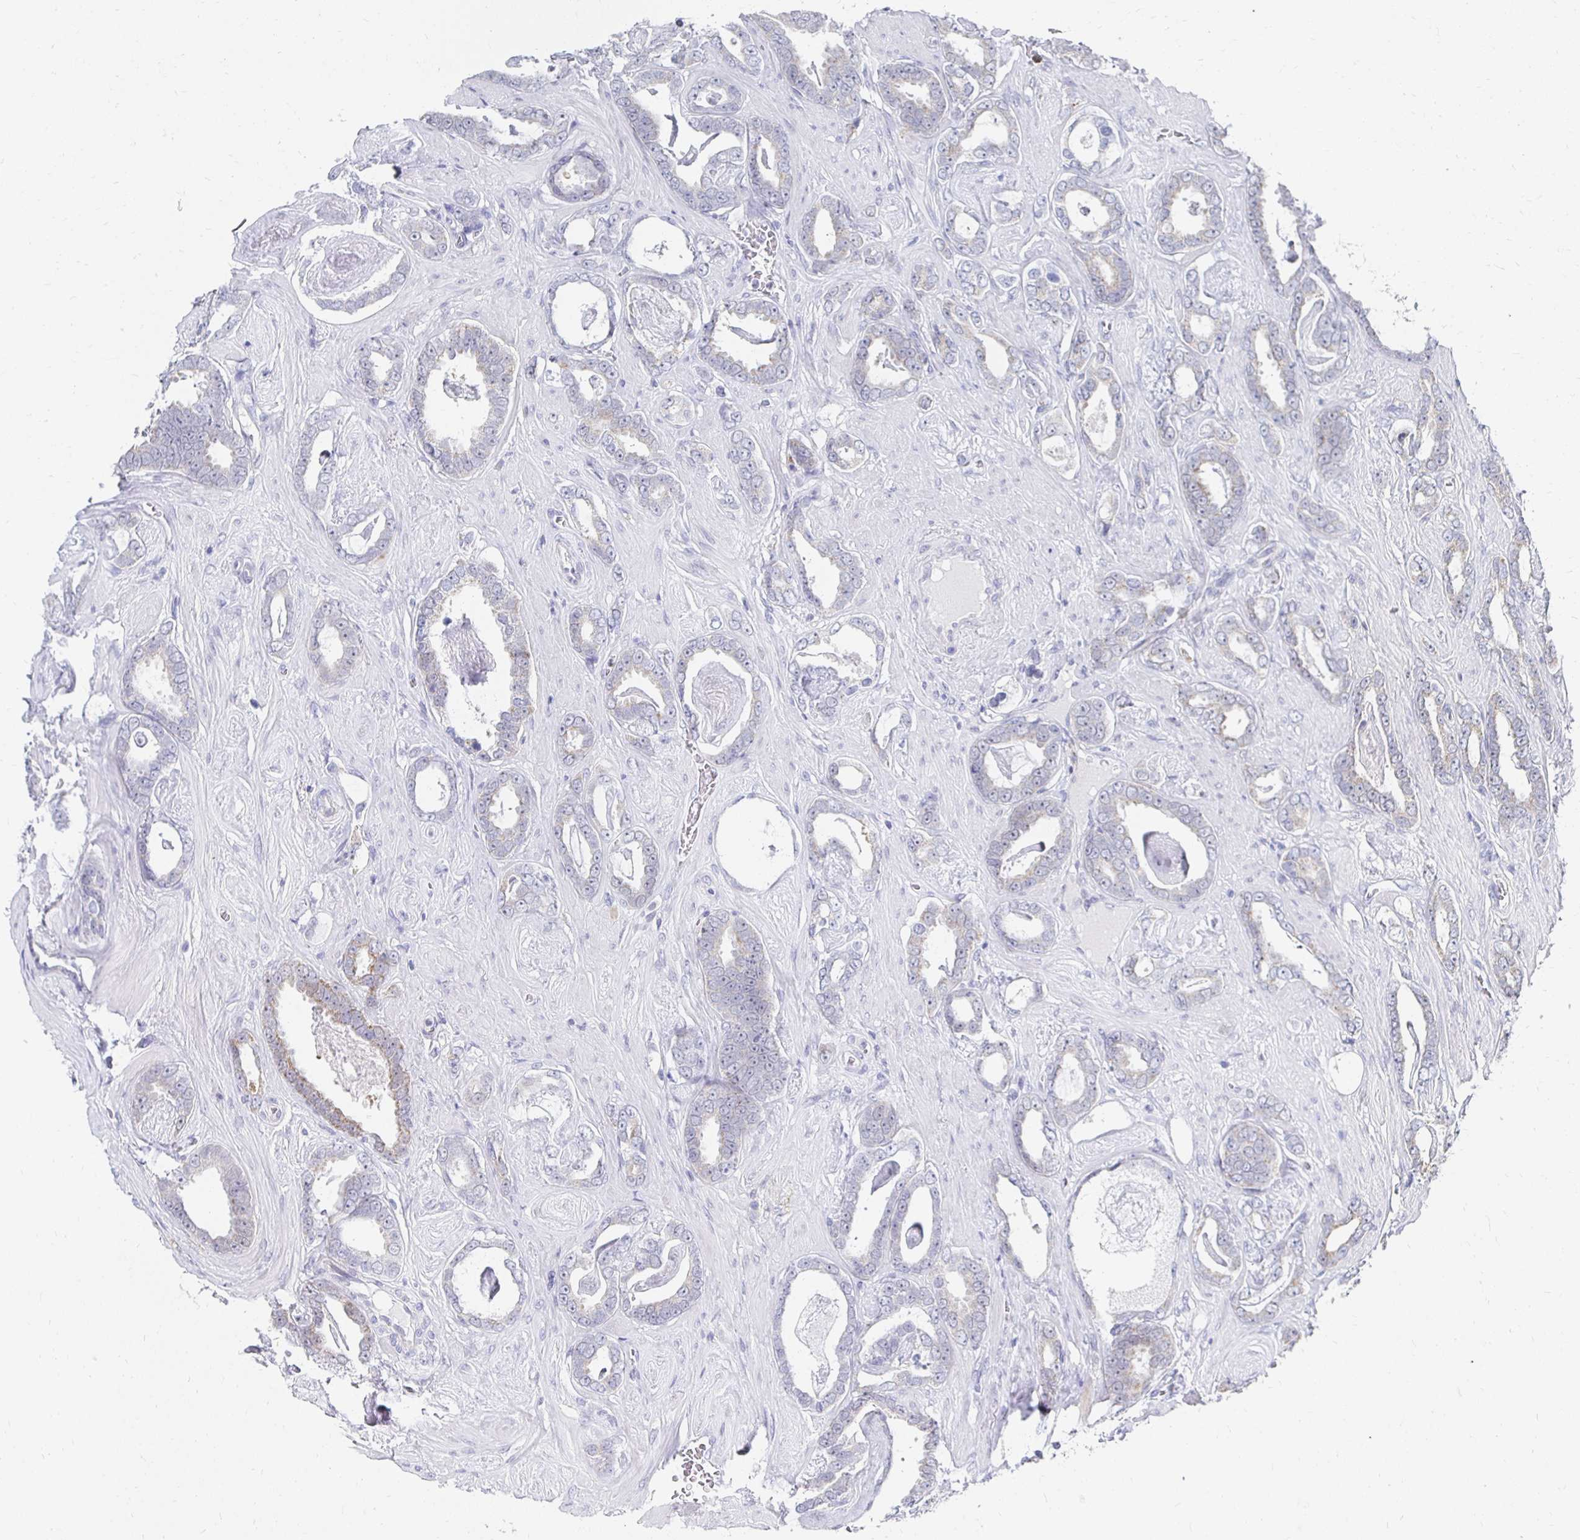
{"staining": {"intensity": "weak", "quantity": "<25%", "location": "cytoplasmic/membranous"}, "tissue": "prostate cancer", "cell_type": "Tumor cells", "image_type": "cancer", "snomed": [{"axis": "morphology", "description": "Adenocarcinoma, High grade"}, {"axis": "topography", "description": "Prostate"}], "caption": "Image shows no significant protein positivity in tumor cells of prostate cancer (high-grade adenocarcinoma).", "gene": "NOCT", "patient": {"sex": "male", "age": 63}}